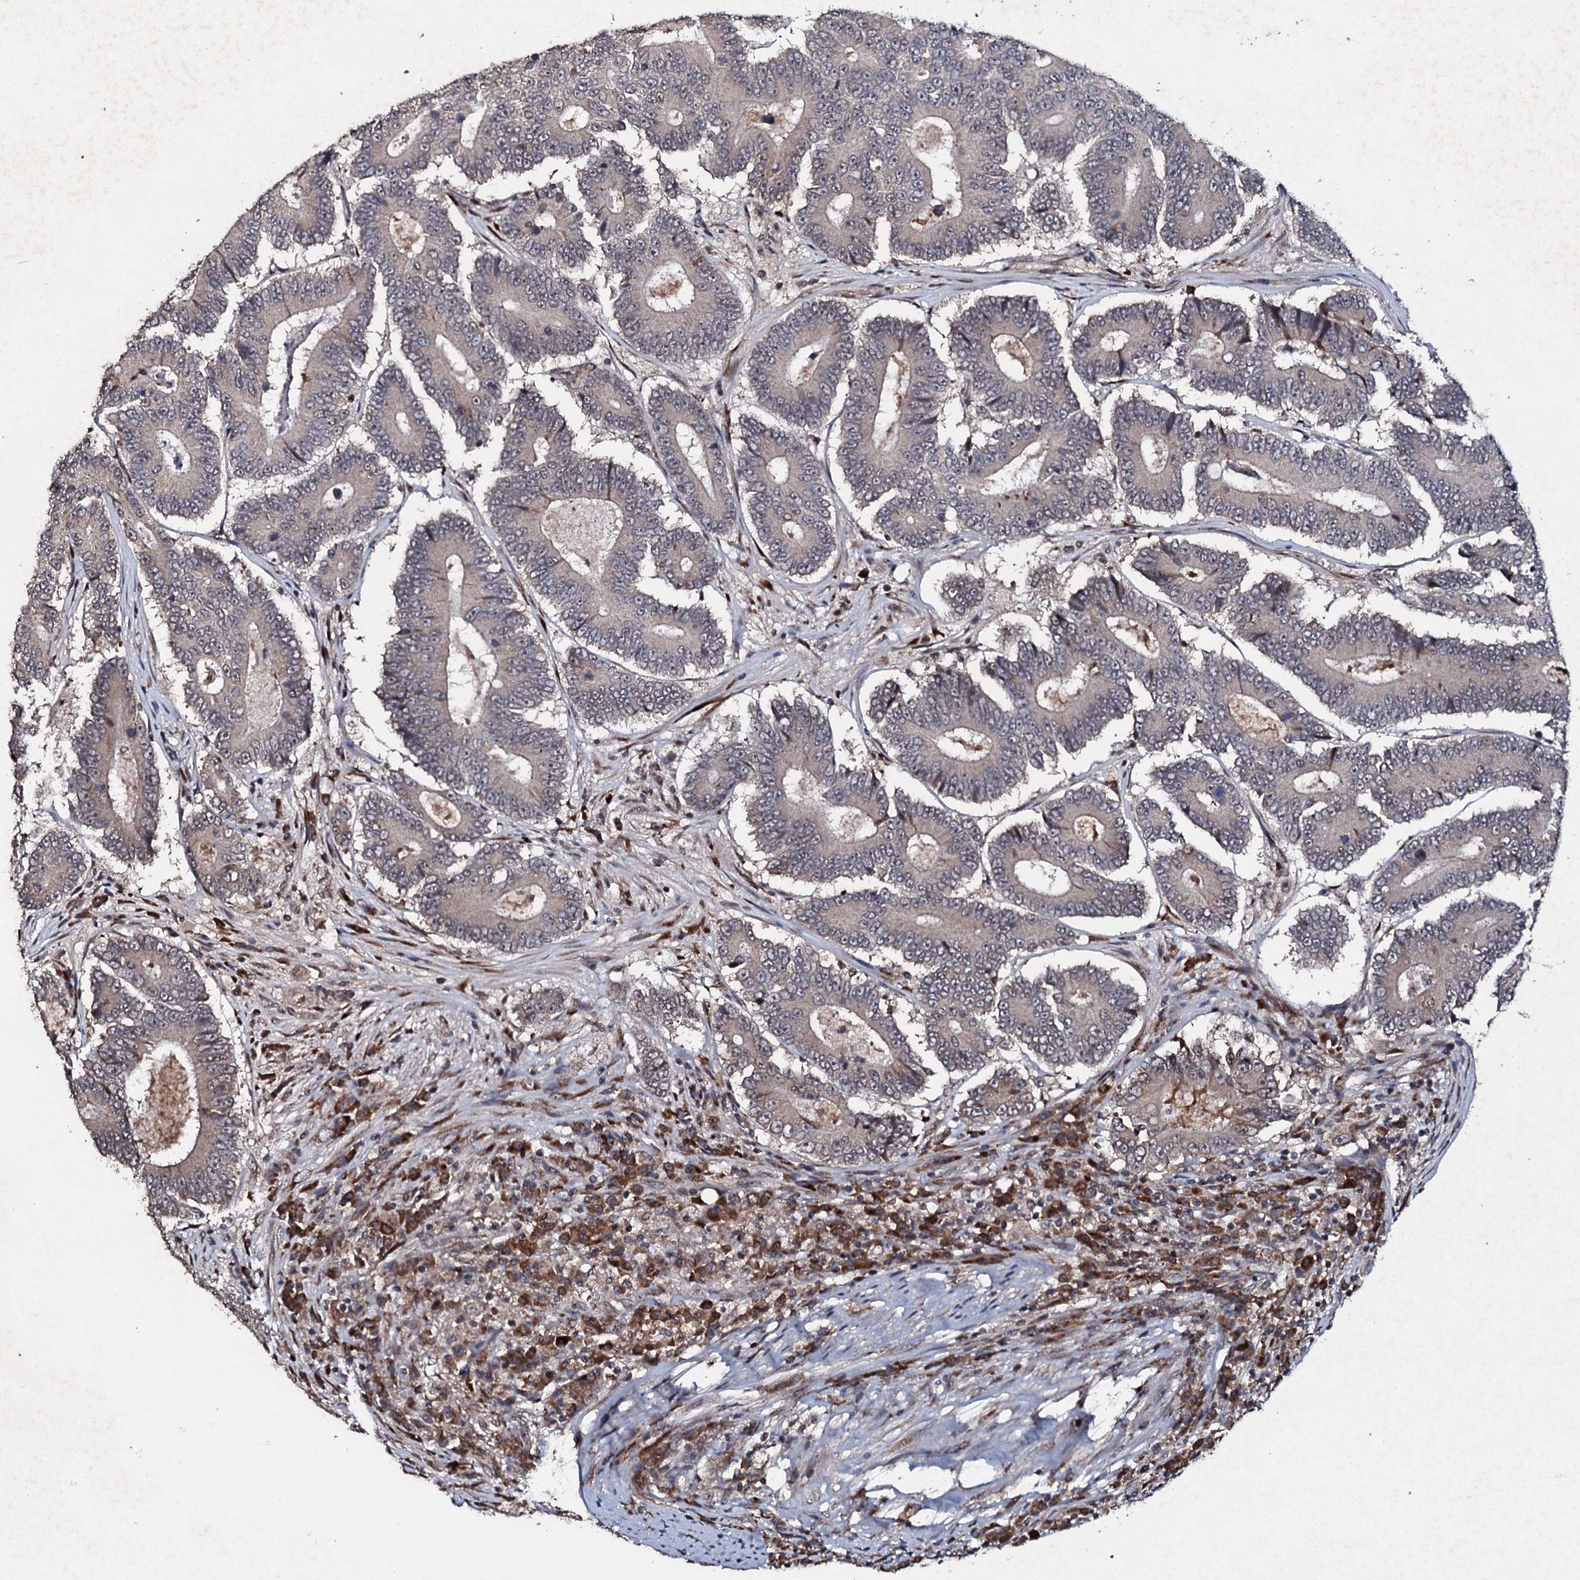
{"staining": {"intensity": "weak", "quantity": "<25%", "location": "cytoplasmic/membranous"}, "tissue": "colorectal cancer", "cell_type": "Tumor cells", "image_type": "cancer", "snomed": [{"axis": "morphology", "description": "Adenocarcinoma, NOS"}, {"axis": "topography", "description": "Colon"}], "caption": "Tumor cells show no significant positivity in adenocarcinoma (colorectal).", "gene": "FAM111A", "patient": {"sex": "male", "age": 83}}